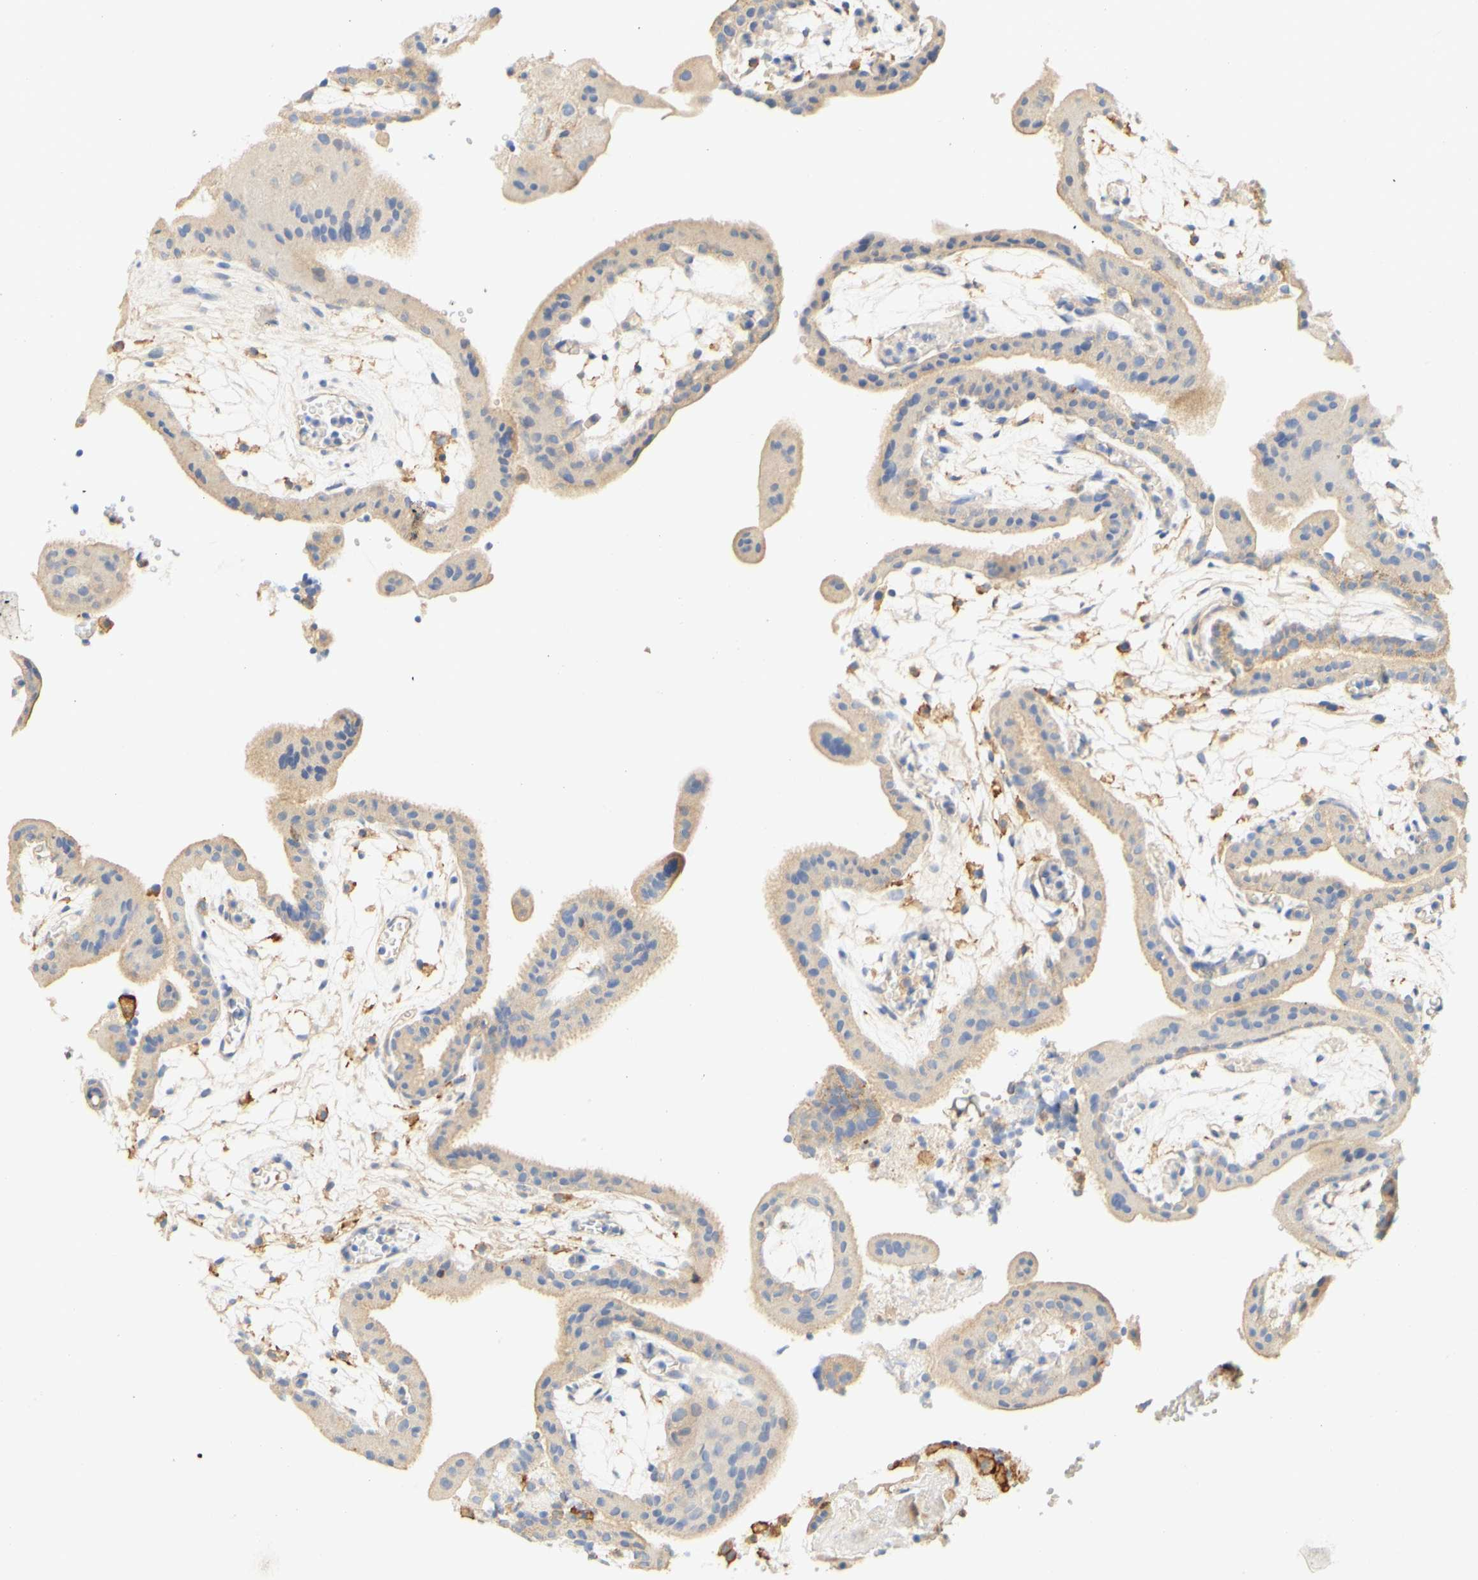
{"staining": {"intensity": "moderate", "quantity": "25%-75%", "location": "cytoplasmic/membranous"}, "tissue": "placenta", "cell_type": "Trophoblastic cells", "image_type": "normal", "snomed": [{"axis": "morphology", "description": "Normal tissue, NOS"}, {"axis": "topography", "description": "Placenta"}], "caption": "Immunohistochemistry (IHC) photomicrograph of unremarkable placenta: placenta stained using IHC reveals medium levels of moderate protein expression localized specifically in the cytoplasmic/membranous of trophoblastic cells, appearing as a cytoplasmic/membranous brown color.", "gene": "PCDH7", "patient": {"sex": "female", "age": 18}}